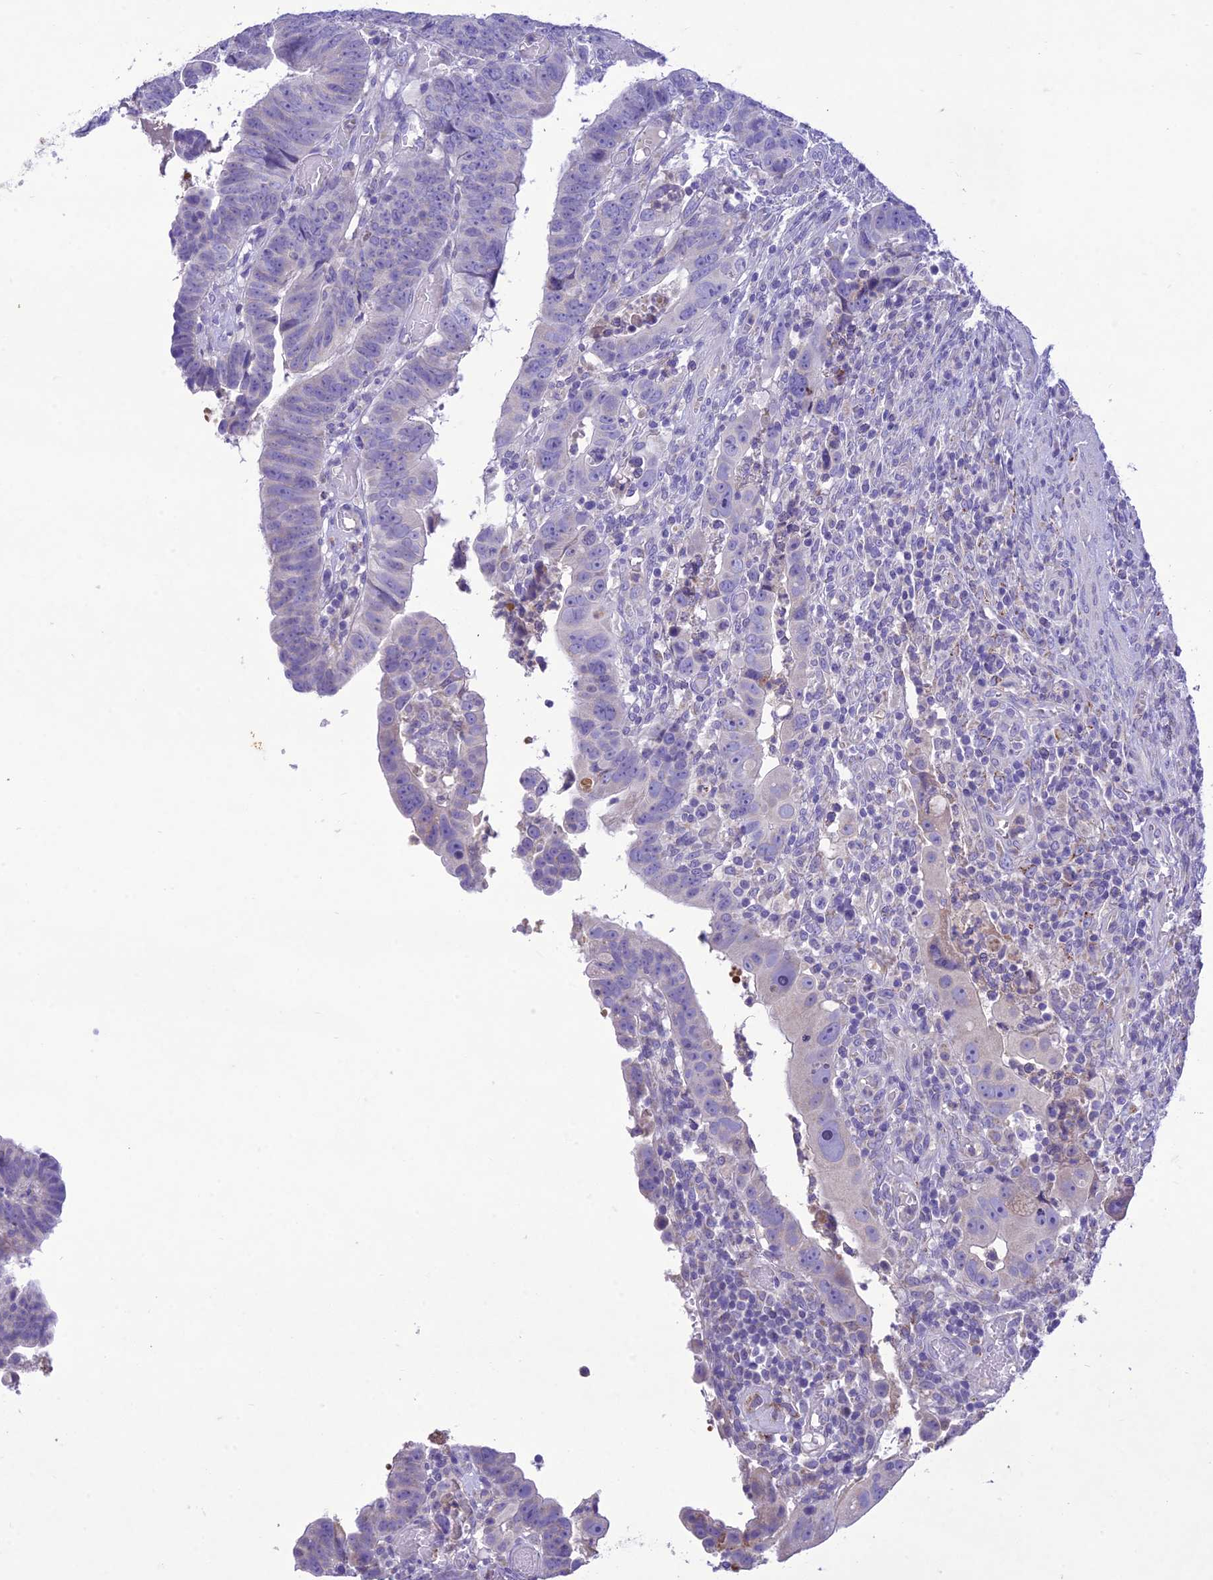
{"staining": {"intensity": "negative", "quantity": "none", "location": "none"}, "tissue": "colorectal cancer", "cell_type": "Tumor cells", "image_type": "cancer", "snomed": [{"axis": "morphology", "description": "Normal tissue, NOS"}, {"axis": "morphology", "description": "Adenocarcinoma, NOS"}, {"axis": "topography", "description": "Rectum"}], "caption": "IHC image of adenocarcinoma (colorectal) stained for a protein (brown), which reveals no positivity in tumor cells. (DAB IHC with hematoxylin counter stain).", "gene": "SLC13A5", "patient": {"sex": "female", "age": 65}}